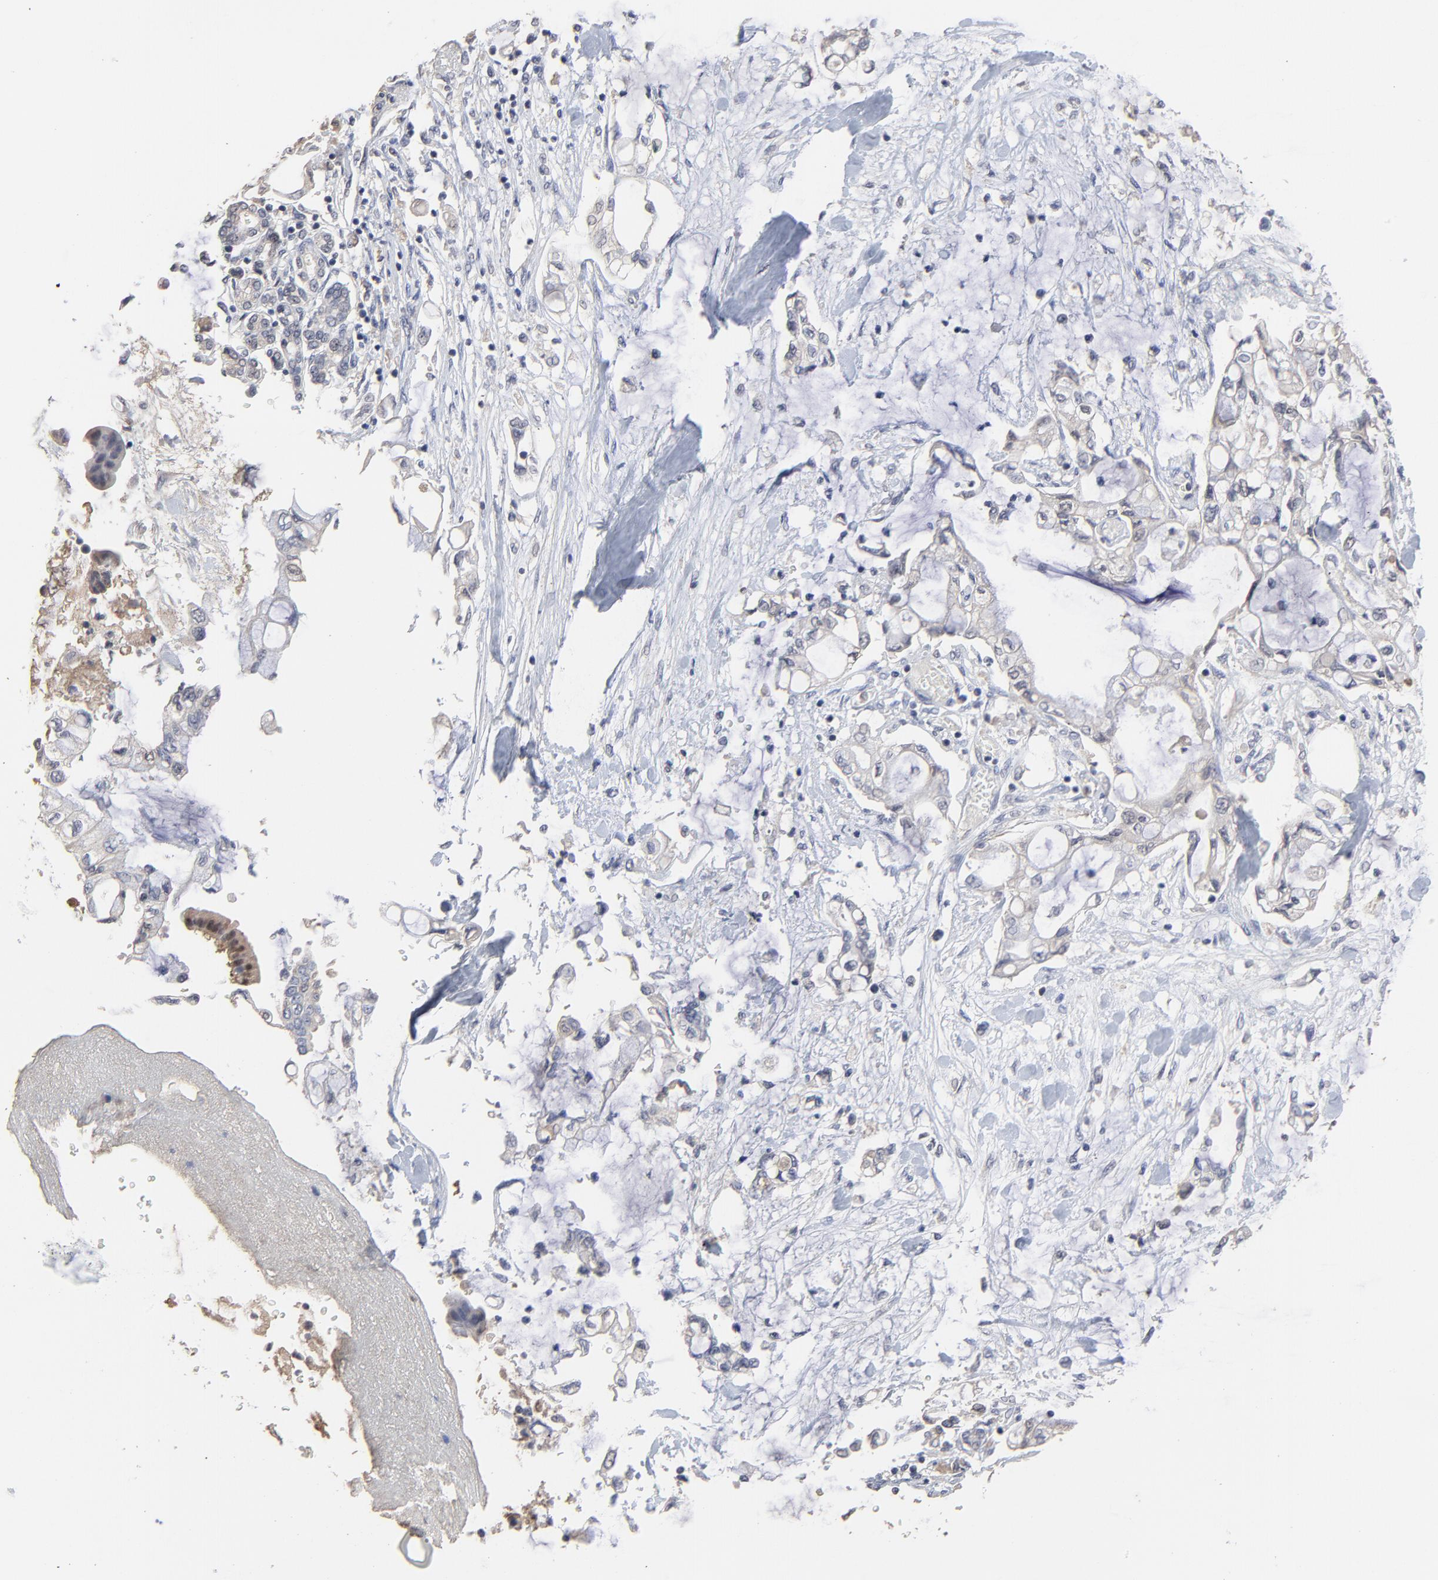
{"staining": {"intensity": "negative", "quantity": "none", "location": "none"}, "tissue": "pancreatic cancer", "cell_type": "Tumor cells", "image_type": "cancer", "snomed": [{"axis": "morphology", "description": "Adenocarcinoma, NOS"}, {"axis": "topography", "description": "Pancreas"}], "caption": "A high-resolution photomicrograph shows immunohistochemistry (IHC) staining of pancreatic cancer (adenocarcinoma), which demonstrates no significant staining in tumor cells.", "gene": "VPREB3", "patient": {"sex": "female", "age": 70}}